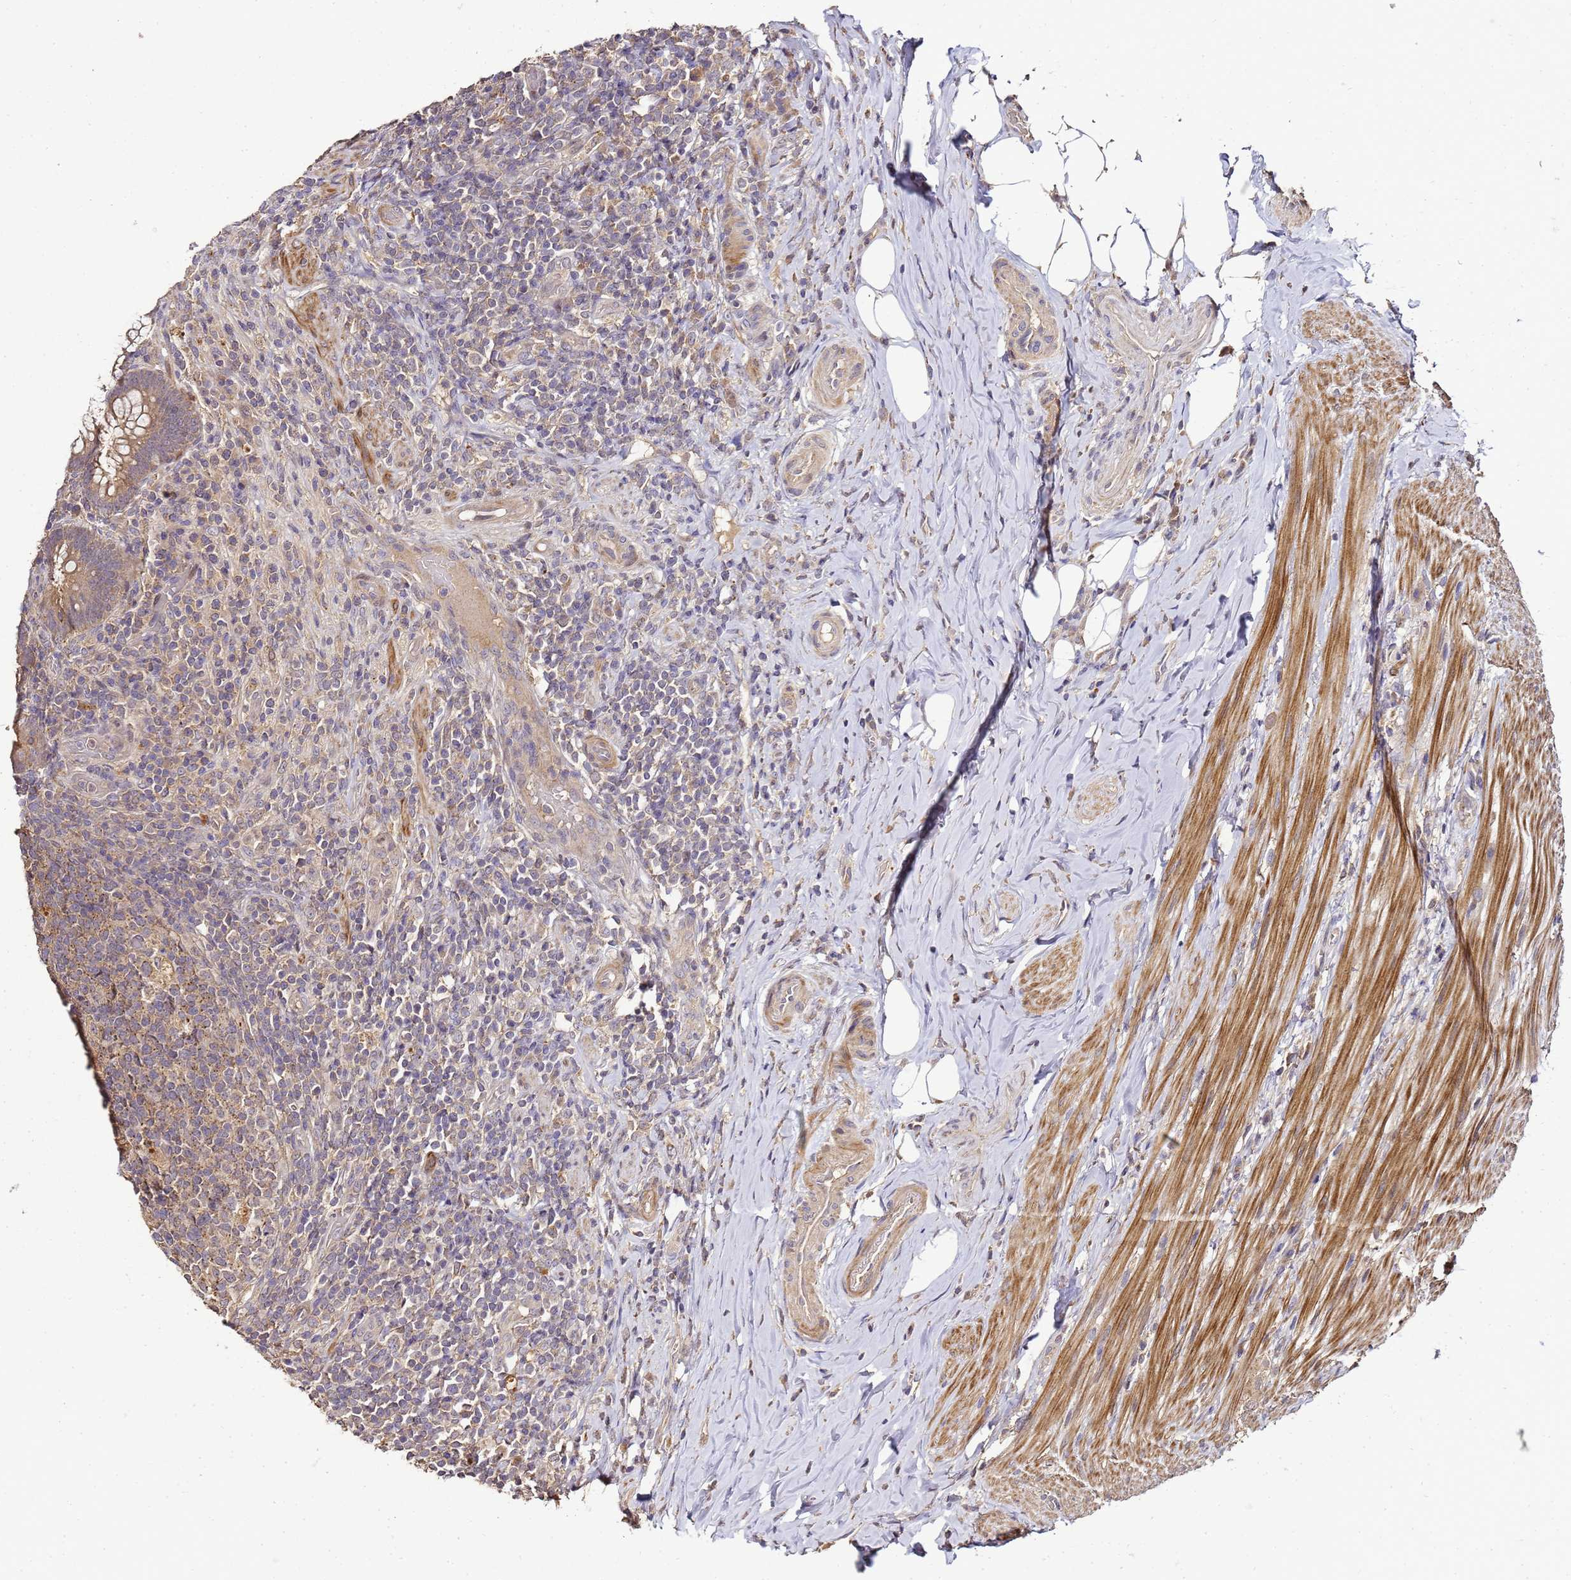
{"staining": {"intensity": "moderate", "quantity": "25%-75%", "location": "cytoplasmic/membranous,nuclear"}, "tissue": "appendix", "cell_type": "Glandular cells", "image_type": "normal", "snomed": [{"axis": "morphology", "description": "Normal tissue, NOS"}, {"axis": "topography", "description": "Appendix"}], "caption": "Normal appendix displays moderate cytoplasmic/membranous,nuclear staining in approximately 25%-75% of glandular cells, visualized by immunohistochemistry. The staining was performed using DAB (3,3'-diaminobenzidine), with brown indicating positive protein expression. Nuclei are stained blue with hematoxylin.", "gene": "LGI4", "patient": {"sex": "female", "age": 43}}